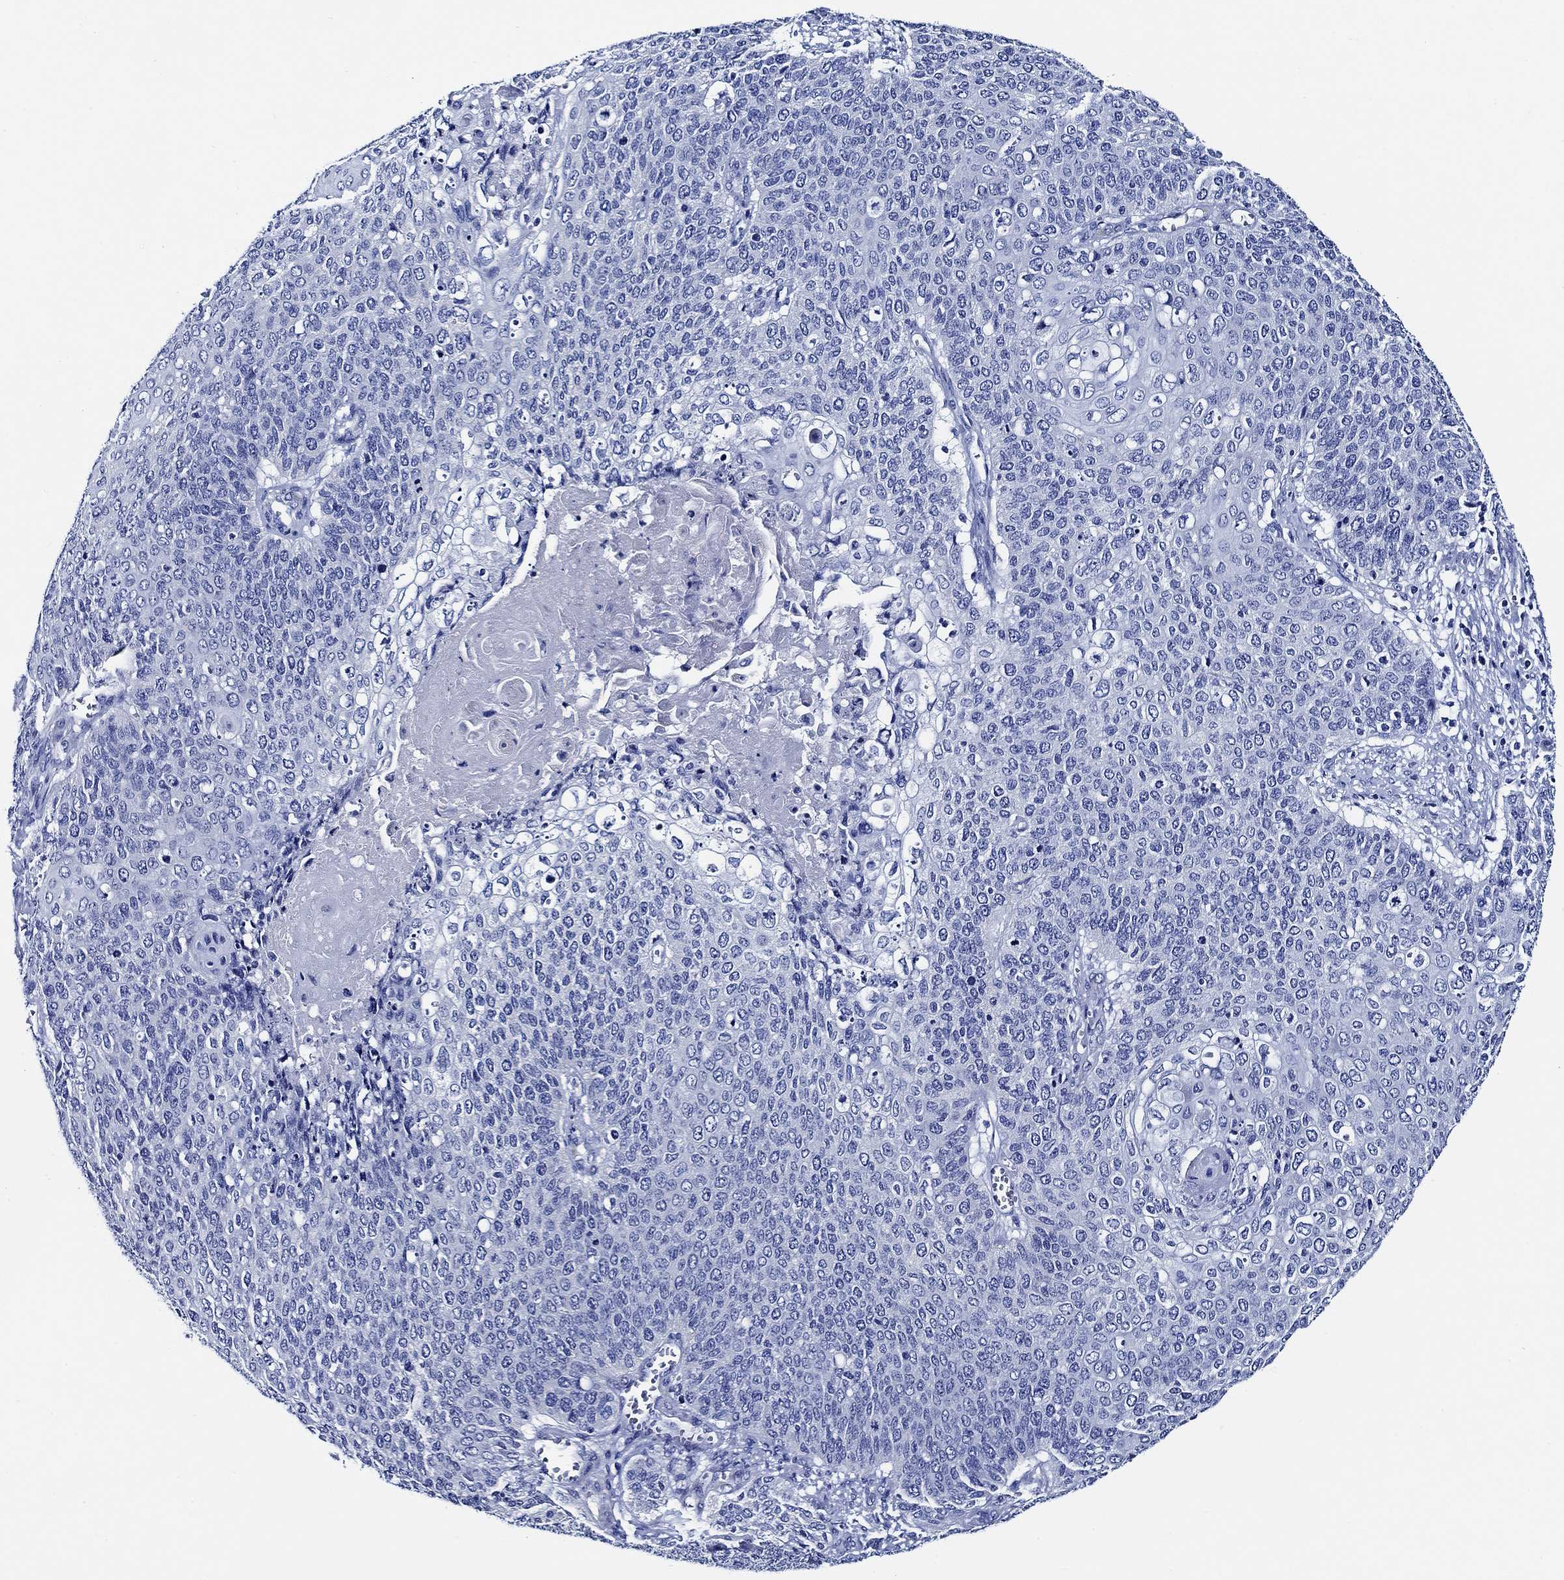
{"staining": {"intensity": "negative", "quantity": "none", "location": "none"}, "tissue": "cervical cancer", "cell_type": "Tumor cells", "image_type": "cancer", "snomed": [{"axis": "morphology", "description": "Squamous cell carcinoma, NOS"}, {"axis": "topography", "description": "Cervix"}], "caption": "Tumor cells are negative for brown protein staining in squamous cell carcinoma (cervical).", "gene": "WDR62", "patient": {"sex": "female", "age": 39}}